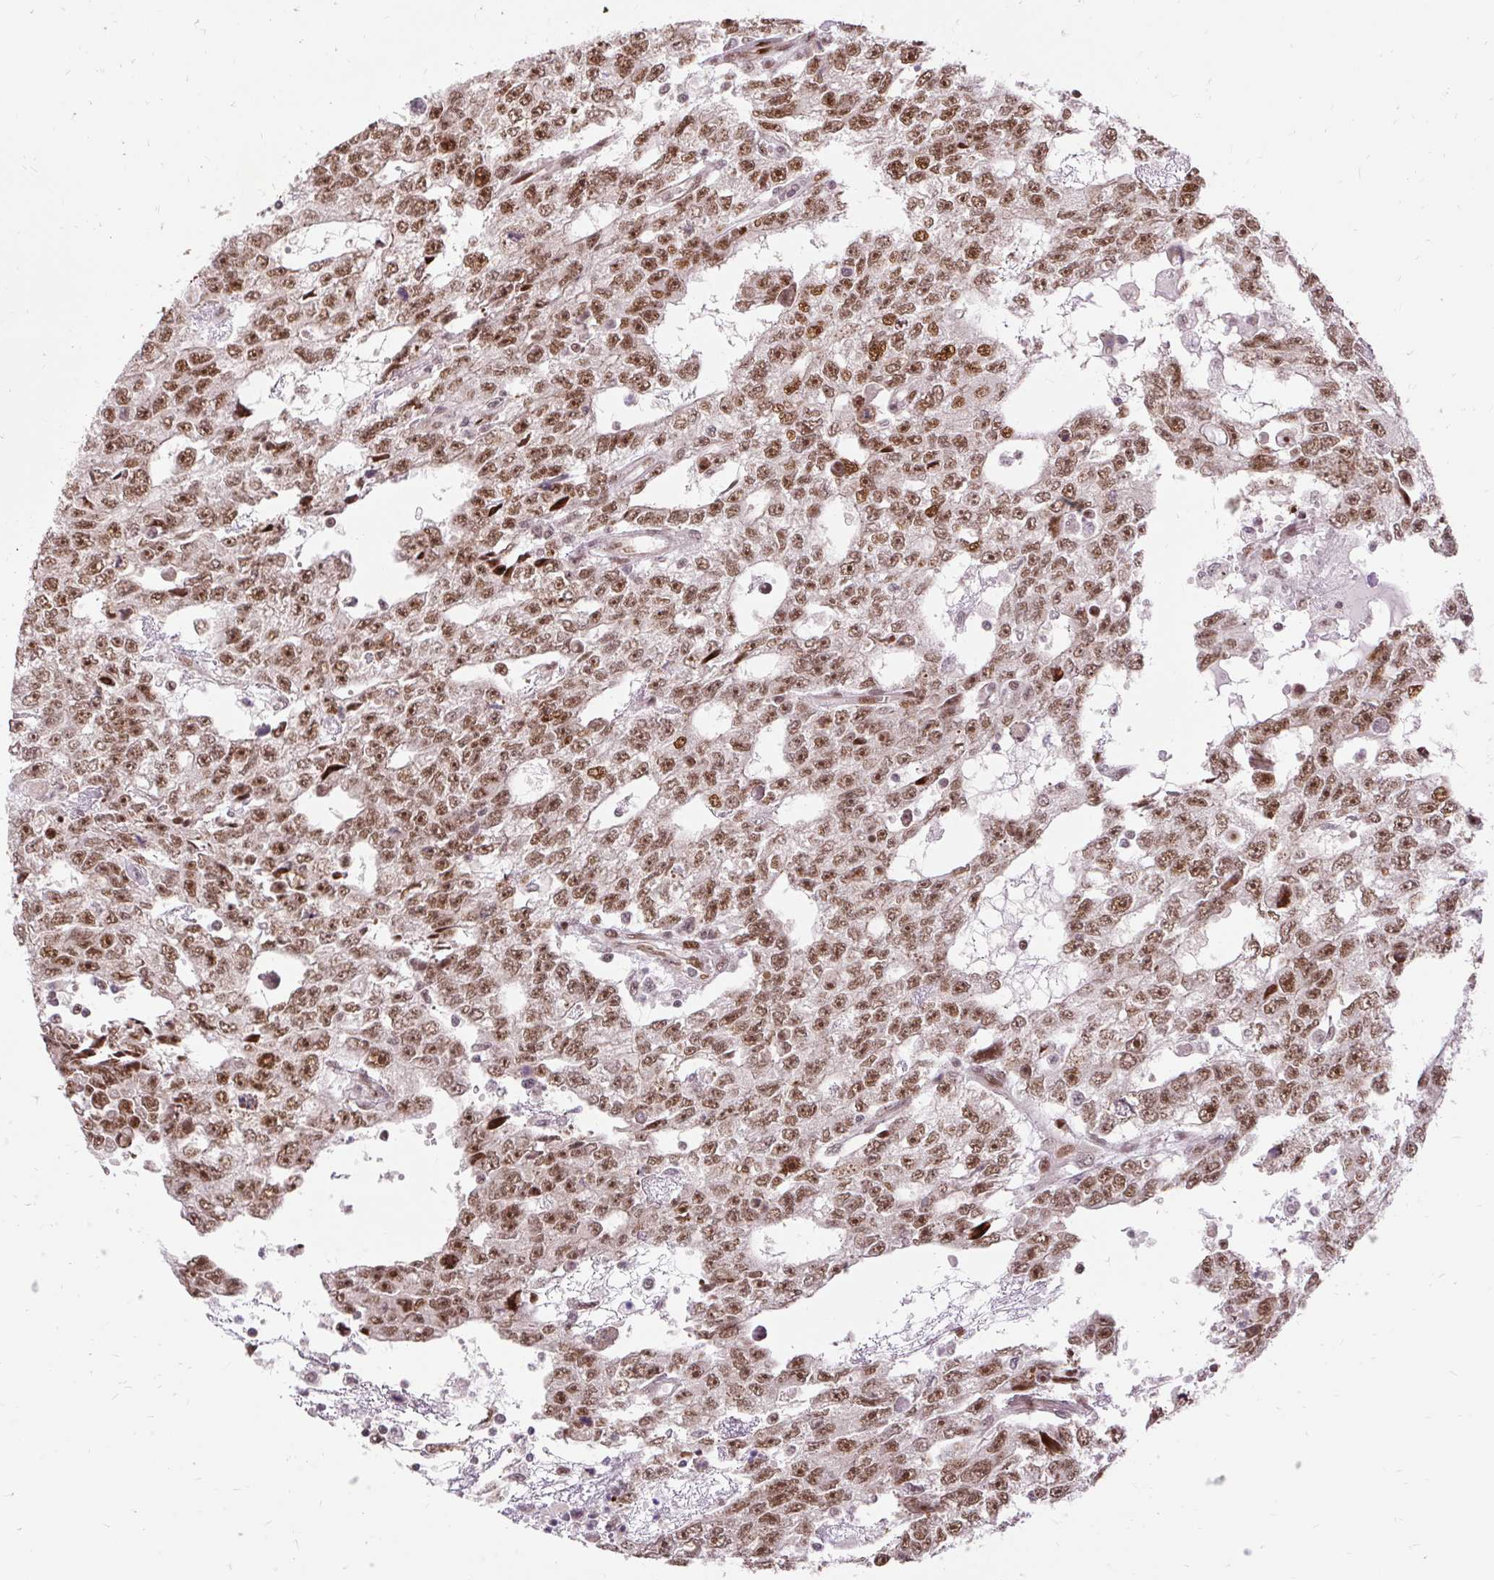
{"staining": {"intensity": "moderate", "quantity": ">75%", "location": "nuclear"}, "tissue": "testis cancer", "cell_type": "Tumor cells", "image_type": "cancer", "snomed": [{"axis": "morphology", "description": "Carcinoma, Embryonal, NOS"}, {"axis": "topography", "description": "Testis"}], "caption": "The photomicrograph exhibits immunohistochemical staining of testis cancer (embryonal carcinoma). There is moderate nuclear expression is present in about >75% of tumor cells.", "gene": "MECOM", "patient": {"sex": "male", "age": 20}}